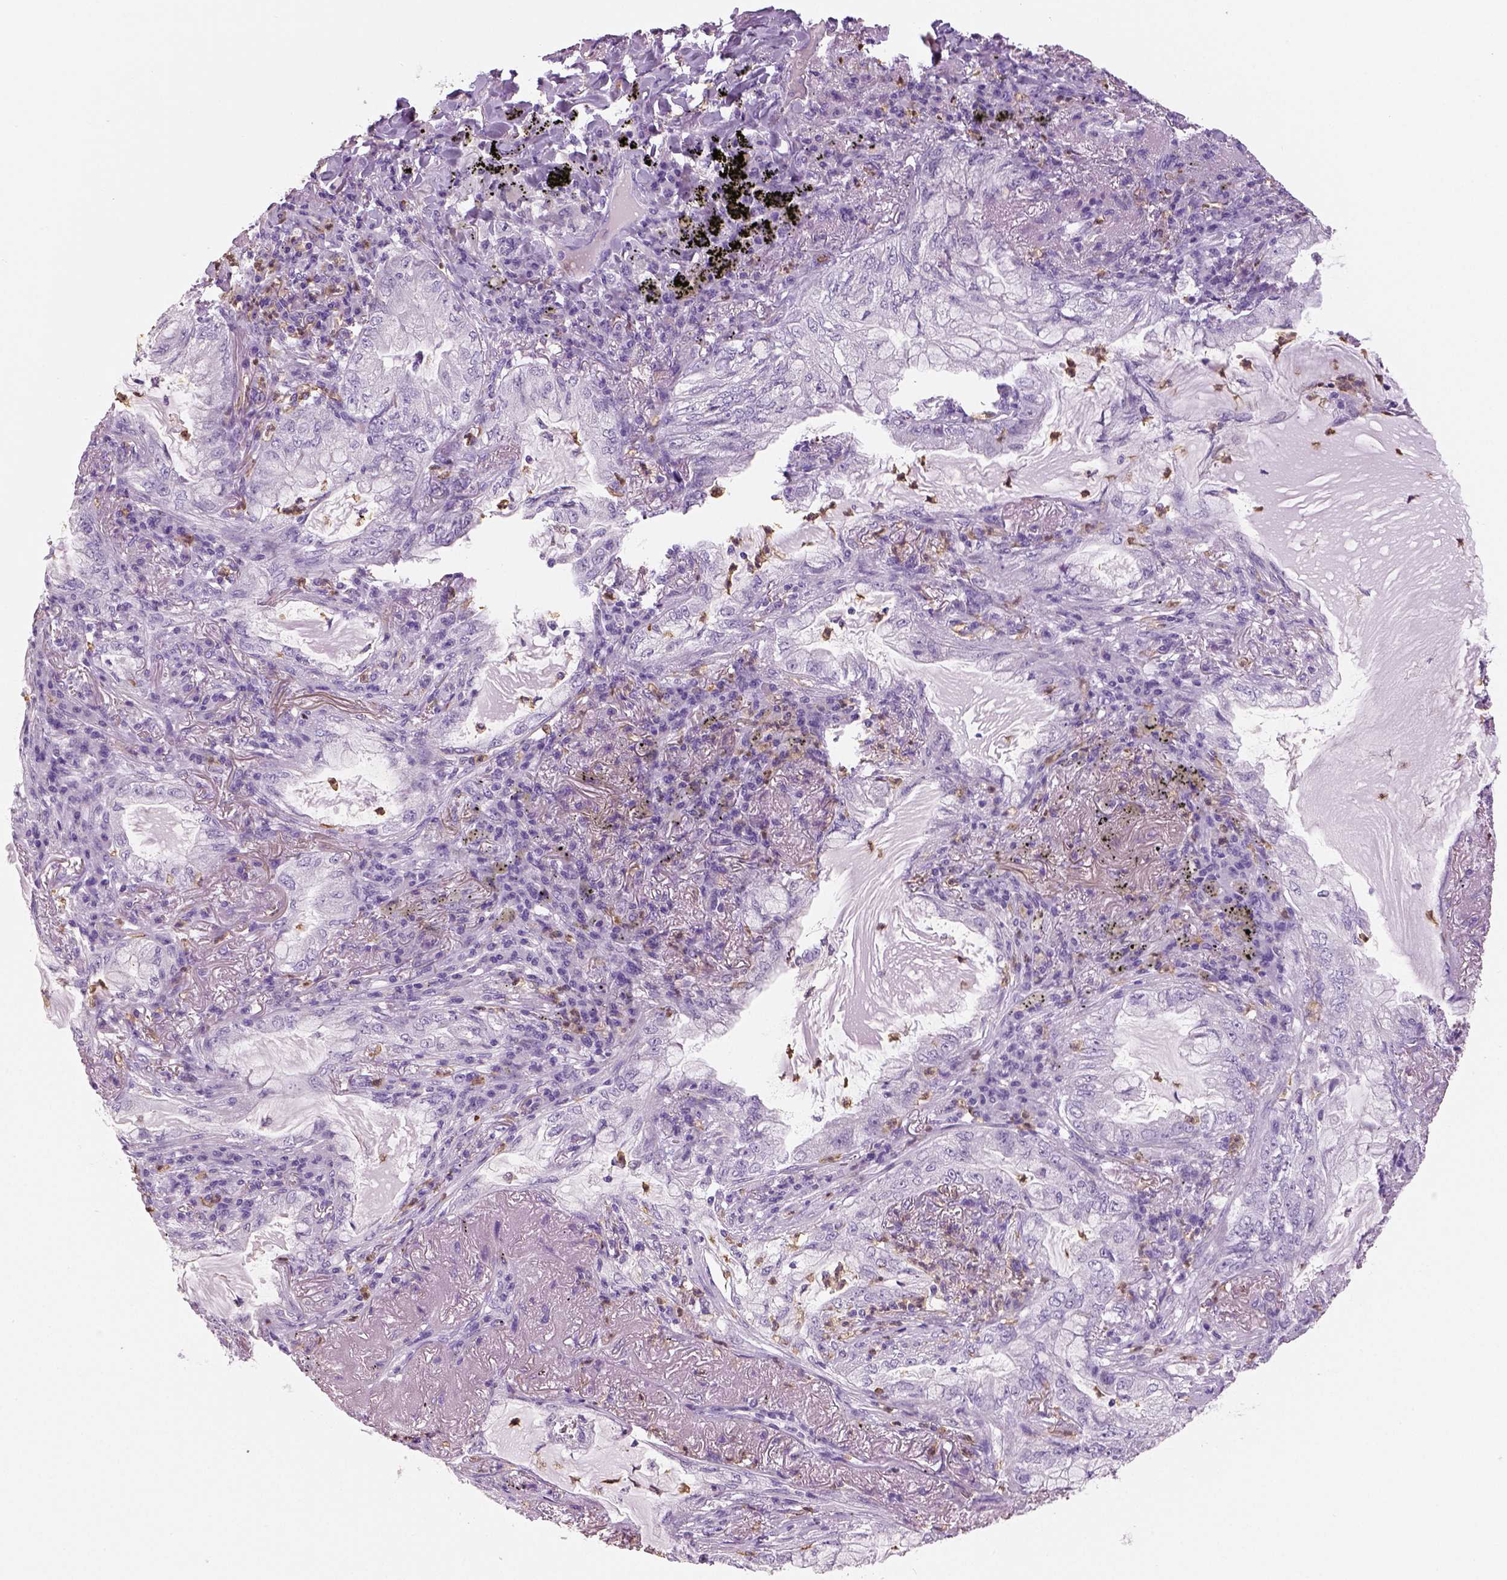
{"staining": {"intensity": "negative", "quantity": "none", "location": "none"}, "tissue": "lung cancer", "cell_type": "Tumor cells", "image_type": "cancer", "snomed": [{"axis": "morphology", "description": "Adenocarcinoma, NOS"}, {"axis": "topography", "description": "Lung"}], "caption": "A high-resolution photomicrograph shows immunohistochemistry (IHC) staining of lung cancer (adenocarcinoma), which shows no significant staining in tumor cells. (DAB immunohistochemistry with hematoxylin counter stain).", "gene": "NECAB2", "patient": {"sex": "female", "age": 73}}